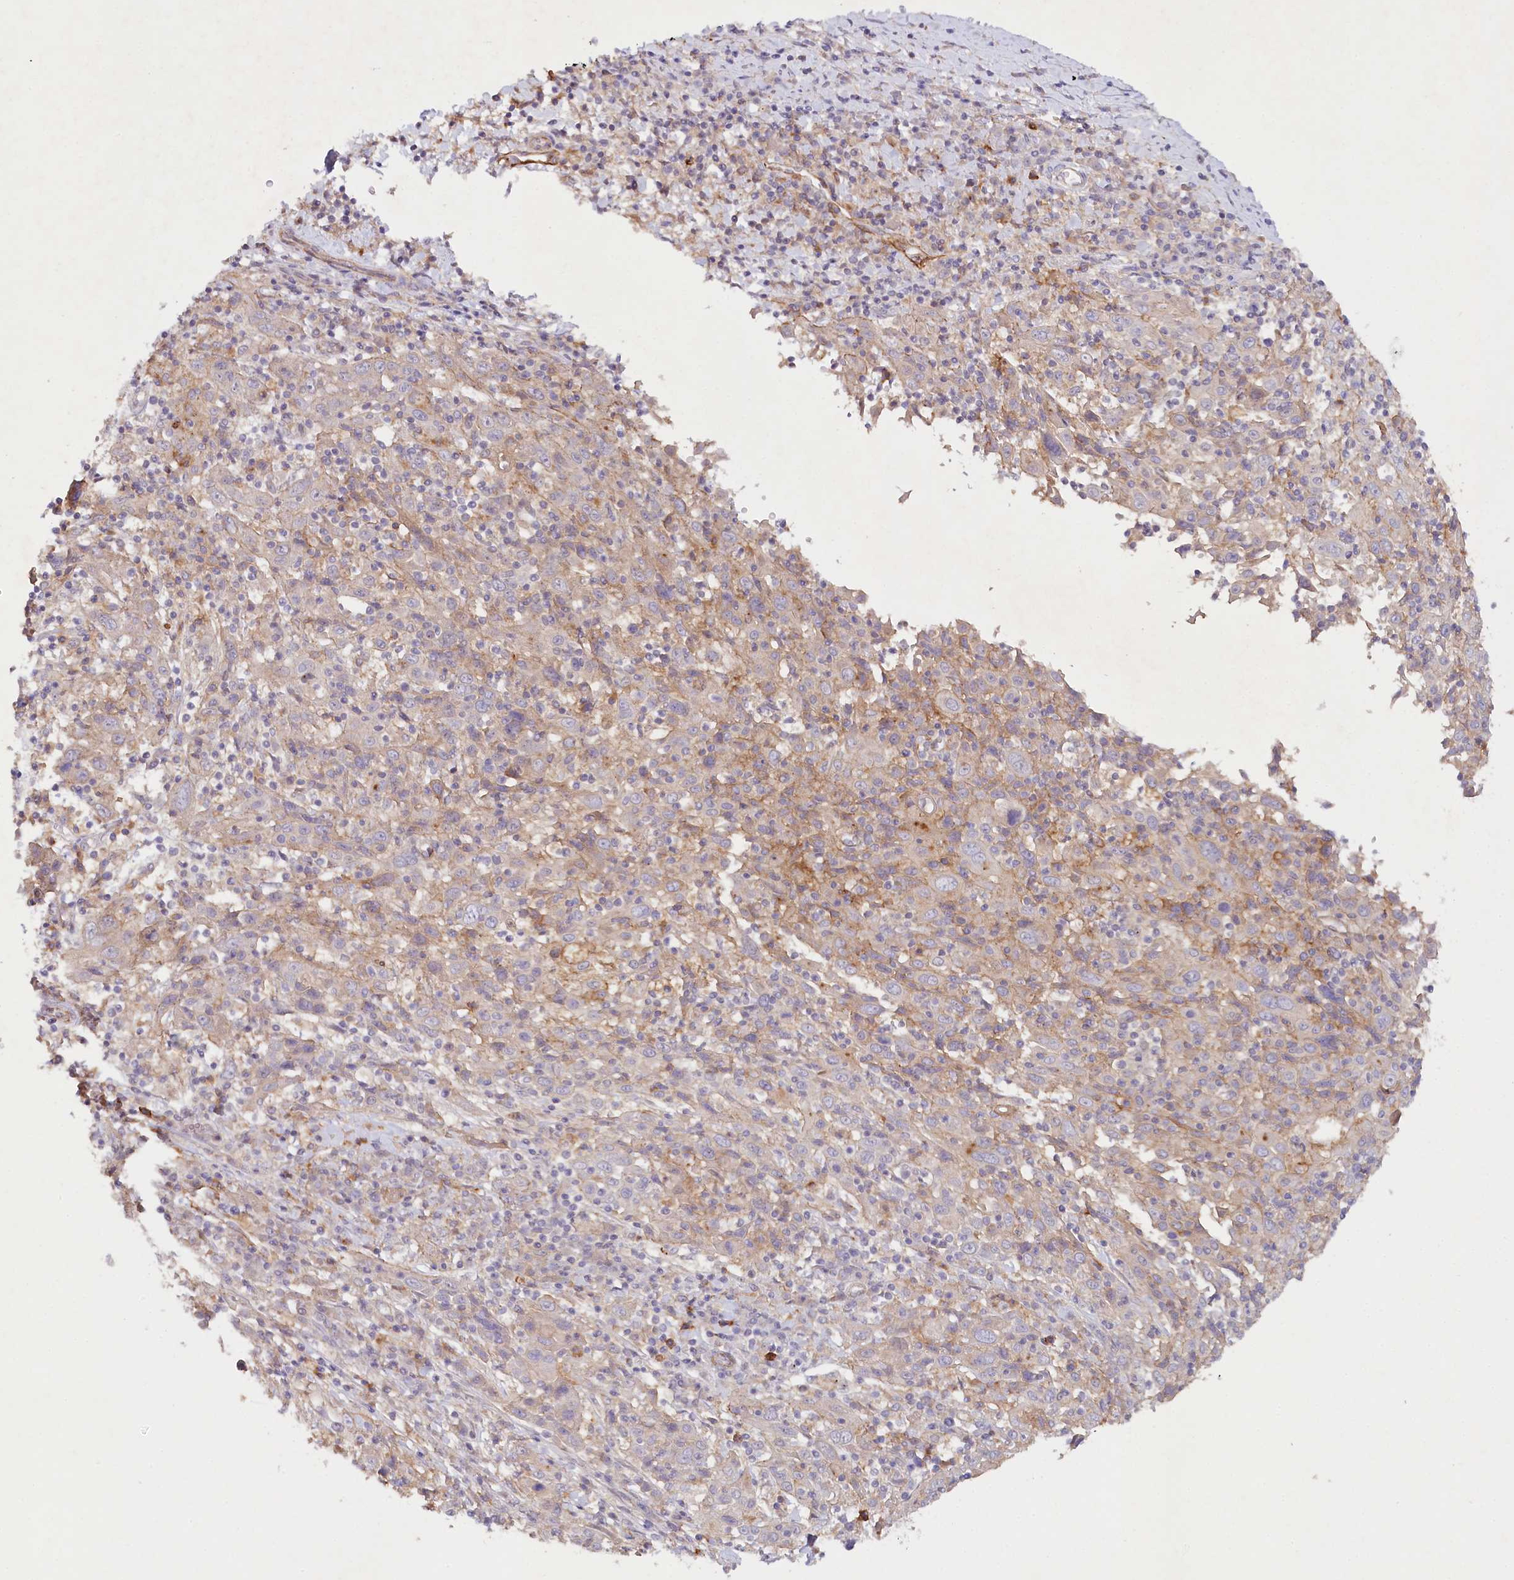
{"staining": {"intensity": "weak", "quantity": "25%-75%", "location": "cytoplasmic/membranous"}, "tissue": "cervical cancer", "cell_type": "Tumor cells", "image_type": "cancer", "snomed": [{"axis": "morphology", "description": "Squamous cell carcinoma, NOS"}, {"axis": "topography", "description": "Cervix"}], "caption": "IHC (DAB (3,3'-diaminobenzidine)) staining of human cervical squamous cell carcinoma displays weak cytoplasmic/membranous protein staining in approximately 25%-75% of tumor cells.", "gene": "ALDH3B1", "patient": {"sex": "female", "age": 46}}